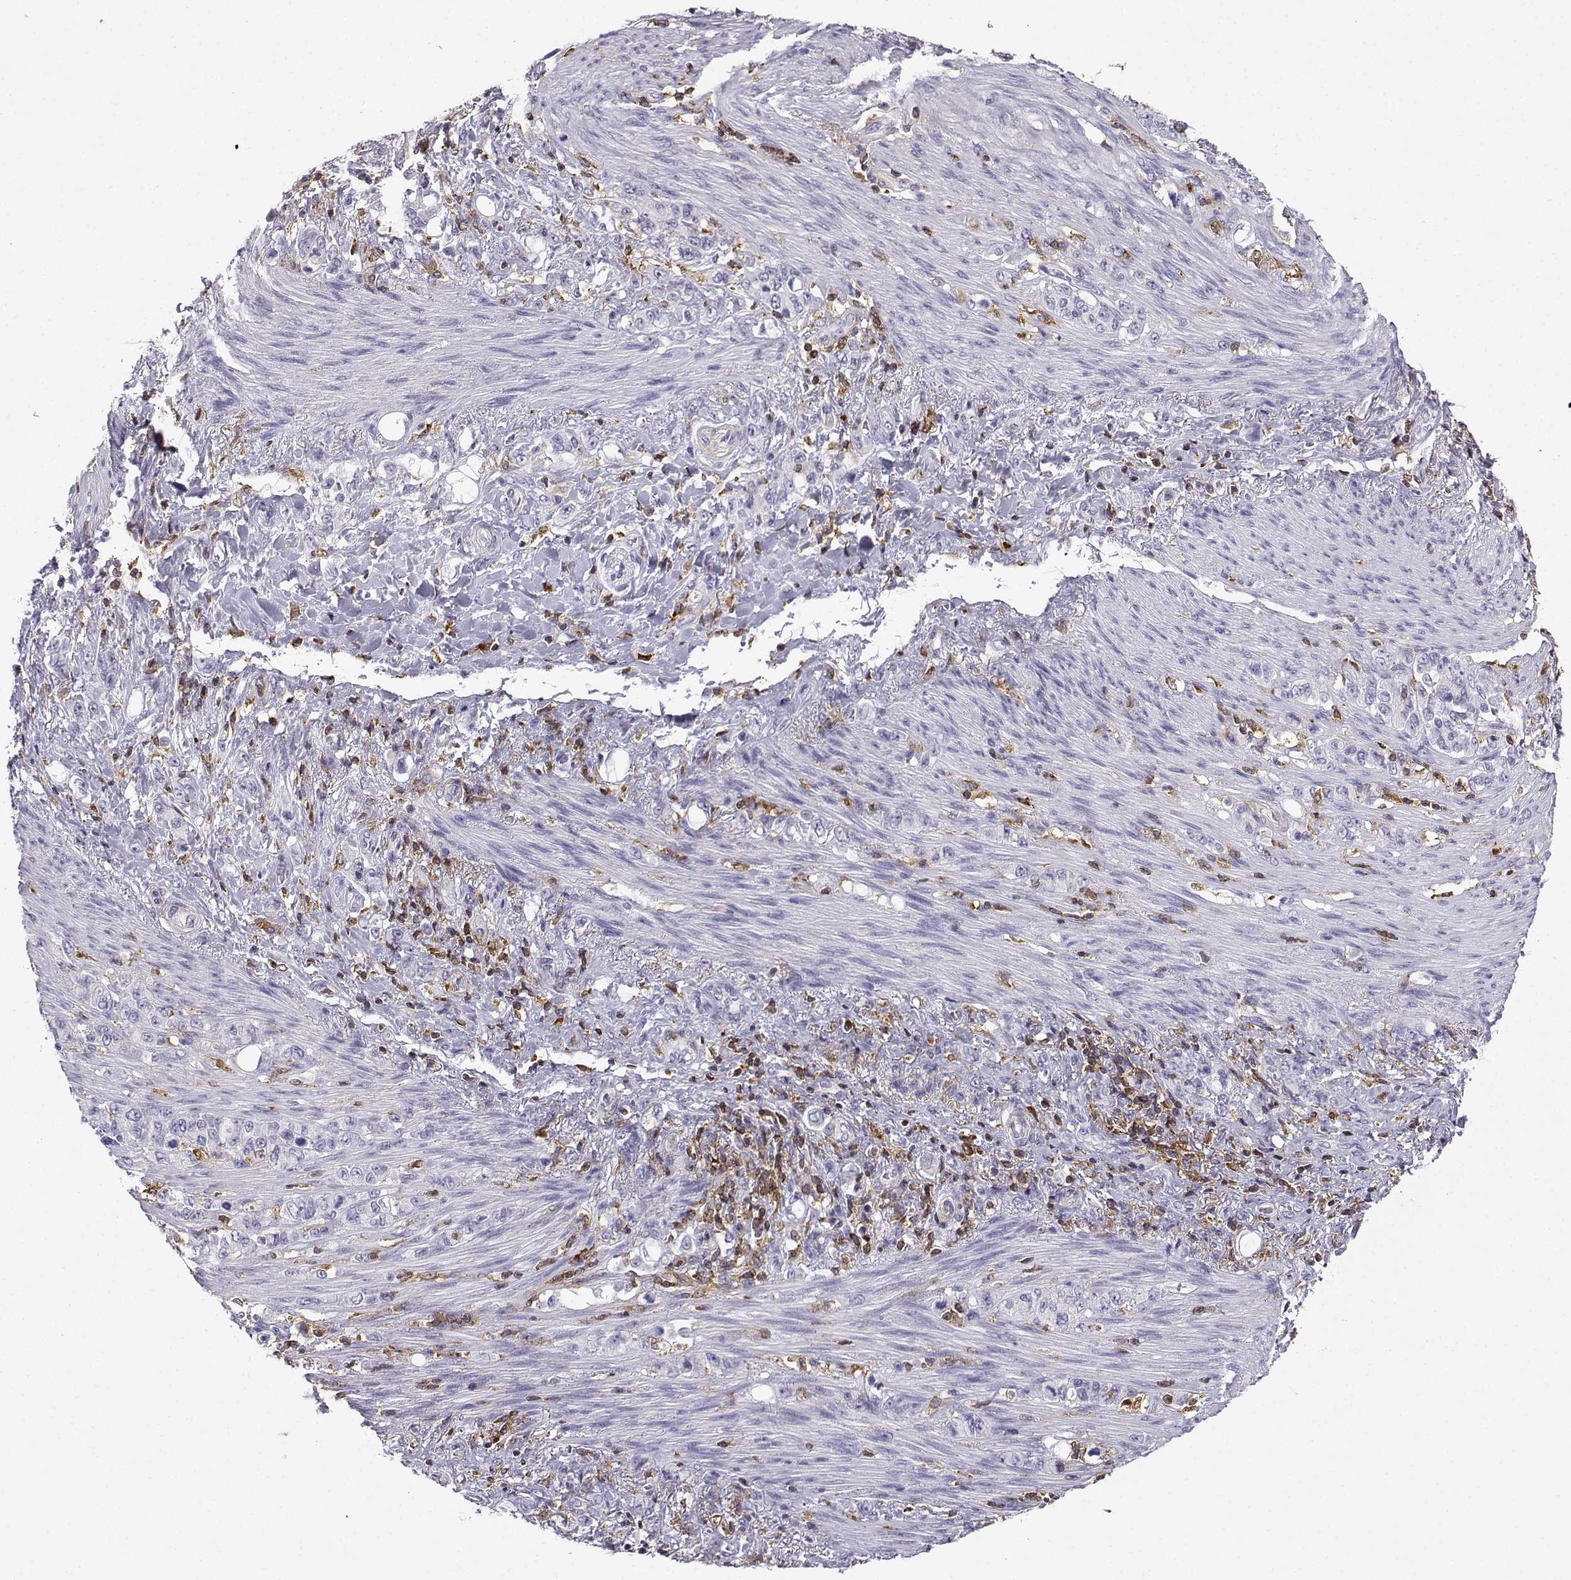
{"staining": {"intensity": "negative", "quantity": "none", "location": "none"}, "tissue": "stomach cancer", "cell_type": "Tumor cells", "image_type": "cancer", "snomed": [{"axis": "morphology", "description": "Adenocarcinoma, NOS"}, {"axis": "topography", "description": "Stomach"}], "caption": "Tumor cells are negative for brown protein staining in adenocarcinoma (stomach). The staining was performed using DAB (3,3'-diaminobenzidine) to visualize the protein expression in brown, while the nuclei were stained in blue with hematoxylin (Magnification: 20x).", "gene": "DOCK10", "patient": {"sex": "female", "age": 79}}